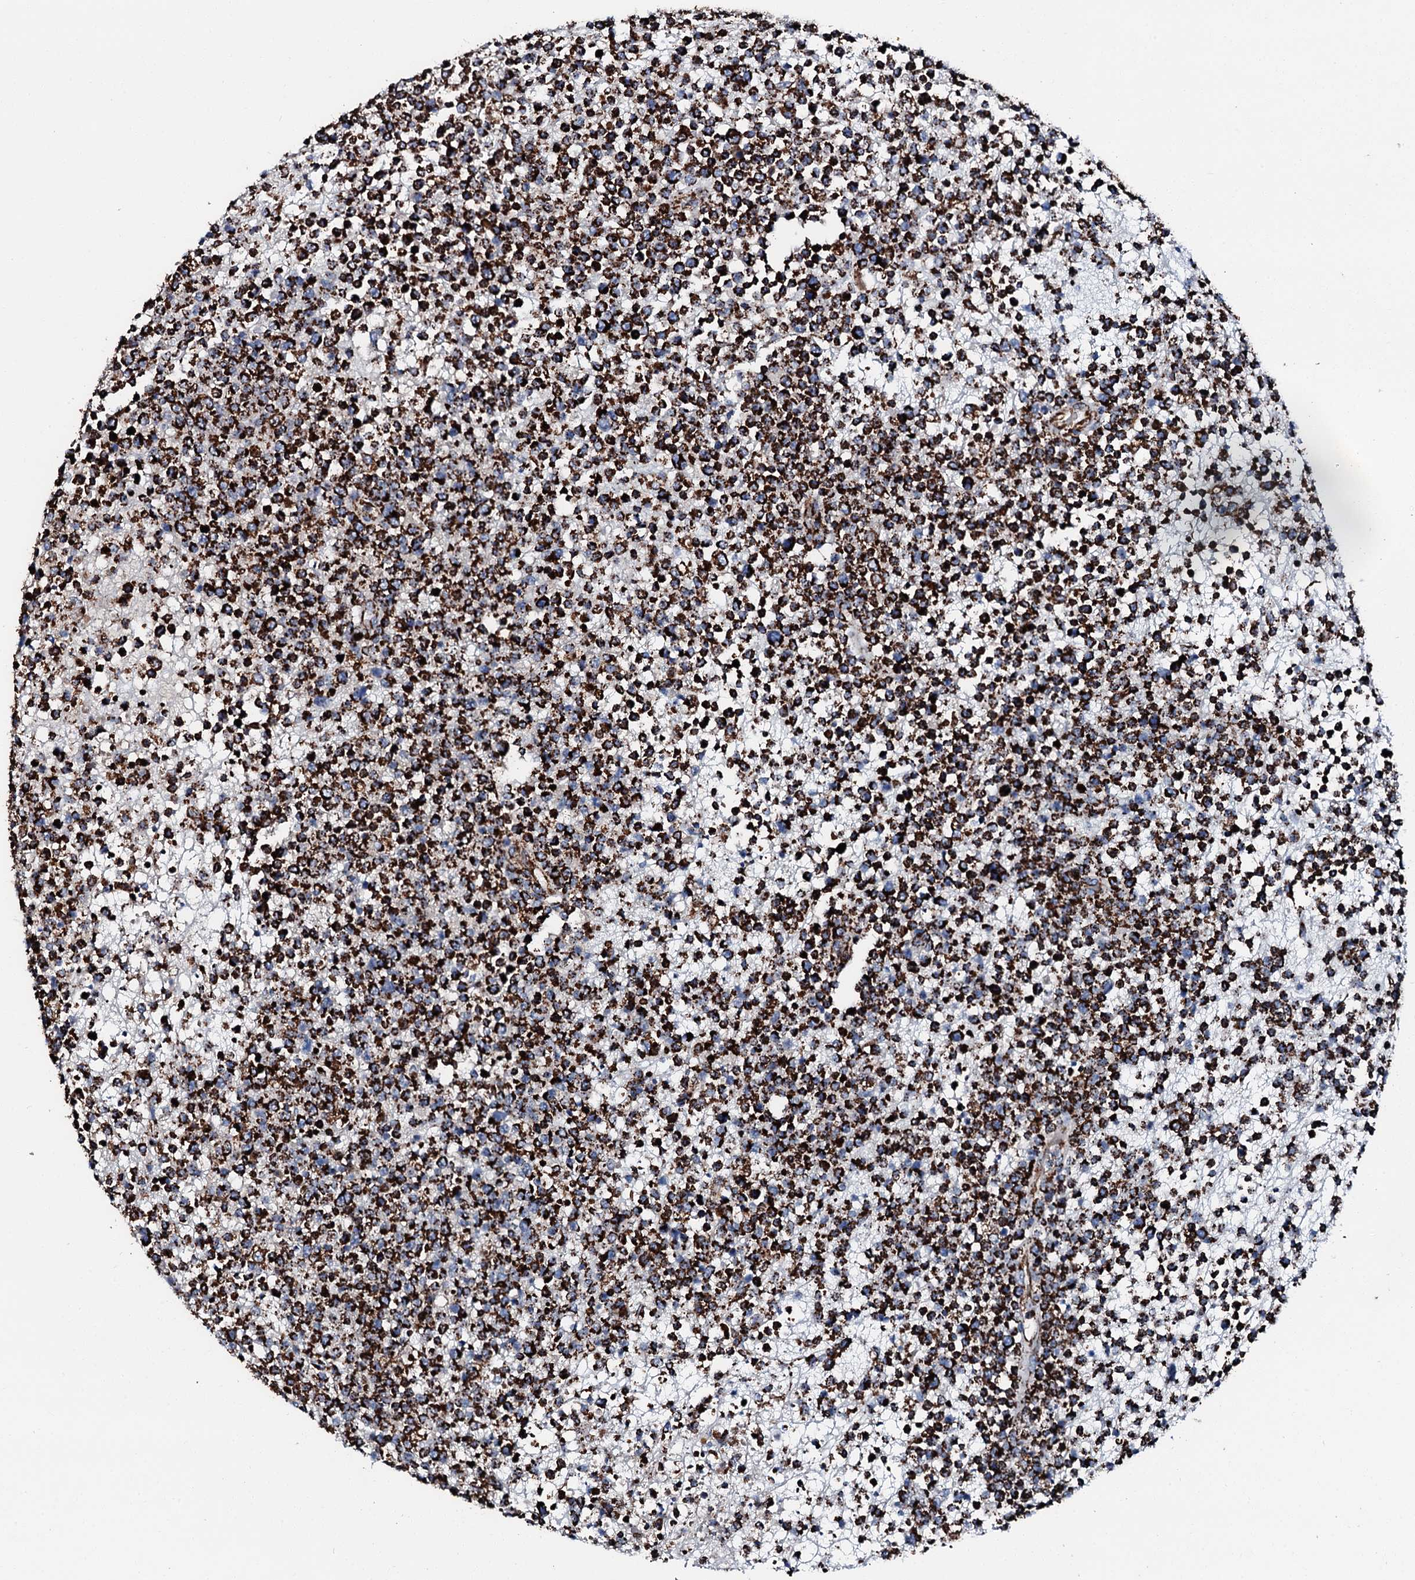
{"staining": {"intensity": "strong", "quantity": ">75%", "location": "cytoplasmic/membranous"}, "tissue": "lymphoma", "cell_type": "Tumor cells", "image_type": "cancer", "snomed": [{"axis": "morphology", "description": "Malignant lymphoma, non-Hodgkin's type, High grade"}, {"axis": "topography", "description": "Colon"}], "caption": "There is high levels of strong cytoplasmic/membranous positivity in tumor cells of lymphoma, as demonstrated by immunohistochemical staining (brown color).", "gene": "HADH", "patient": {"sex": "female", "age": 53}}